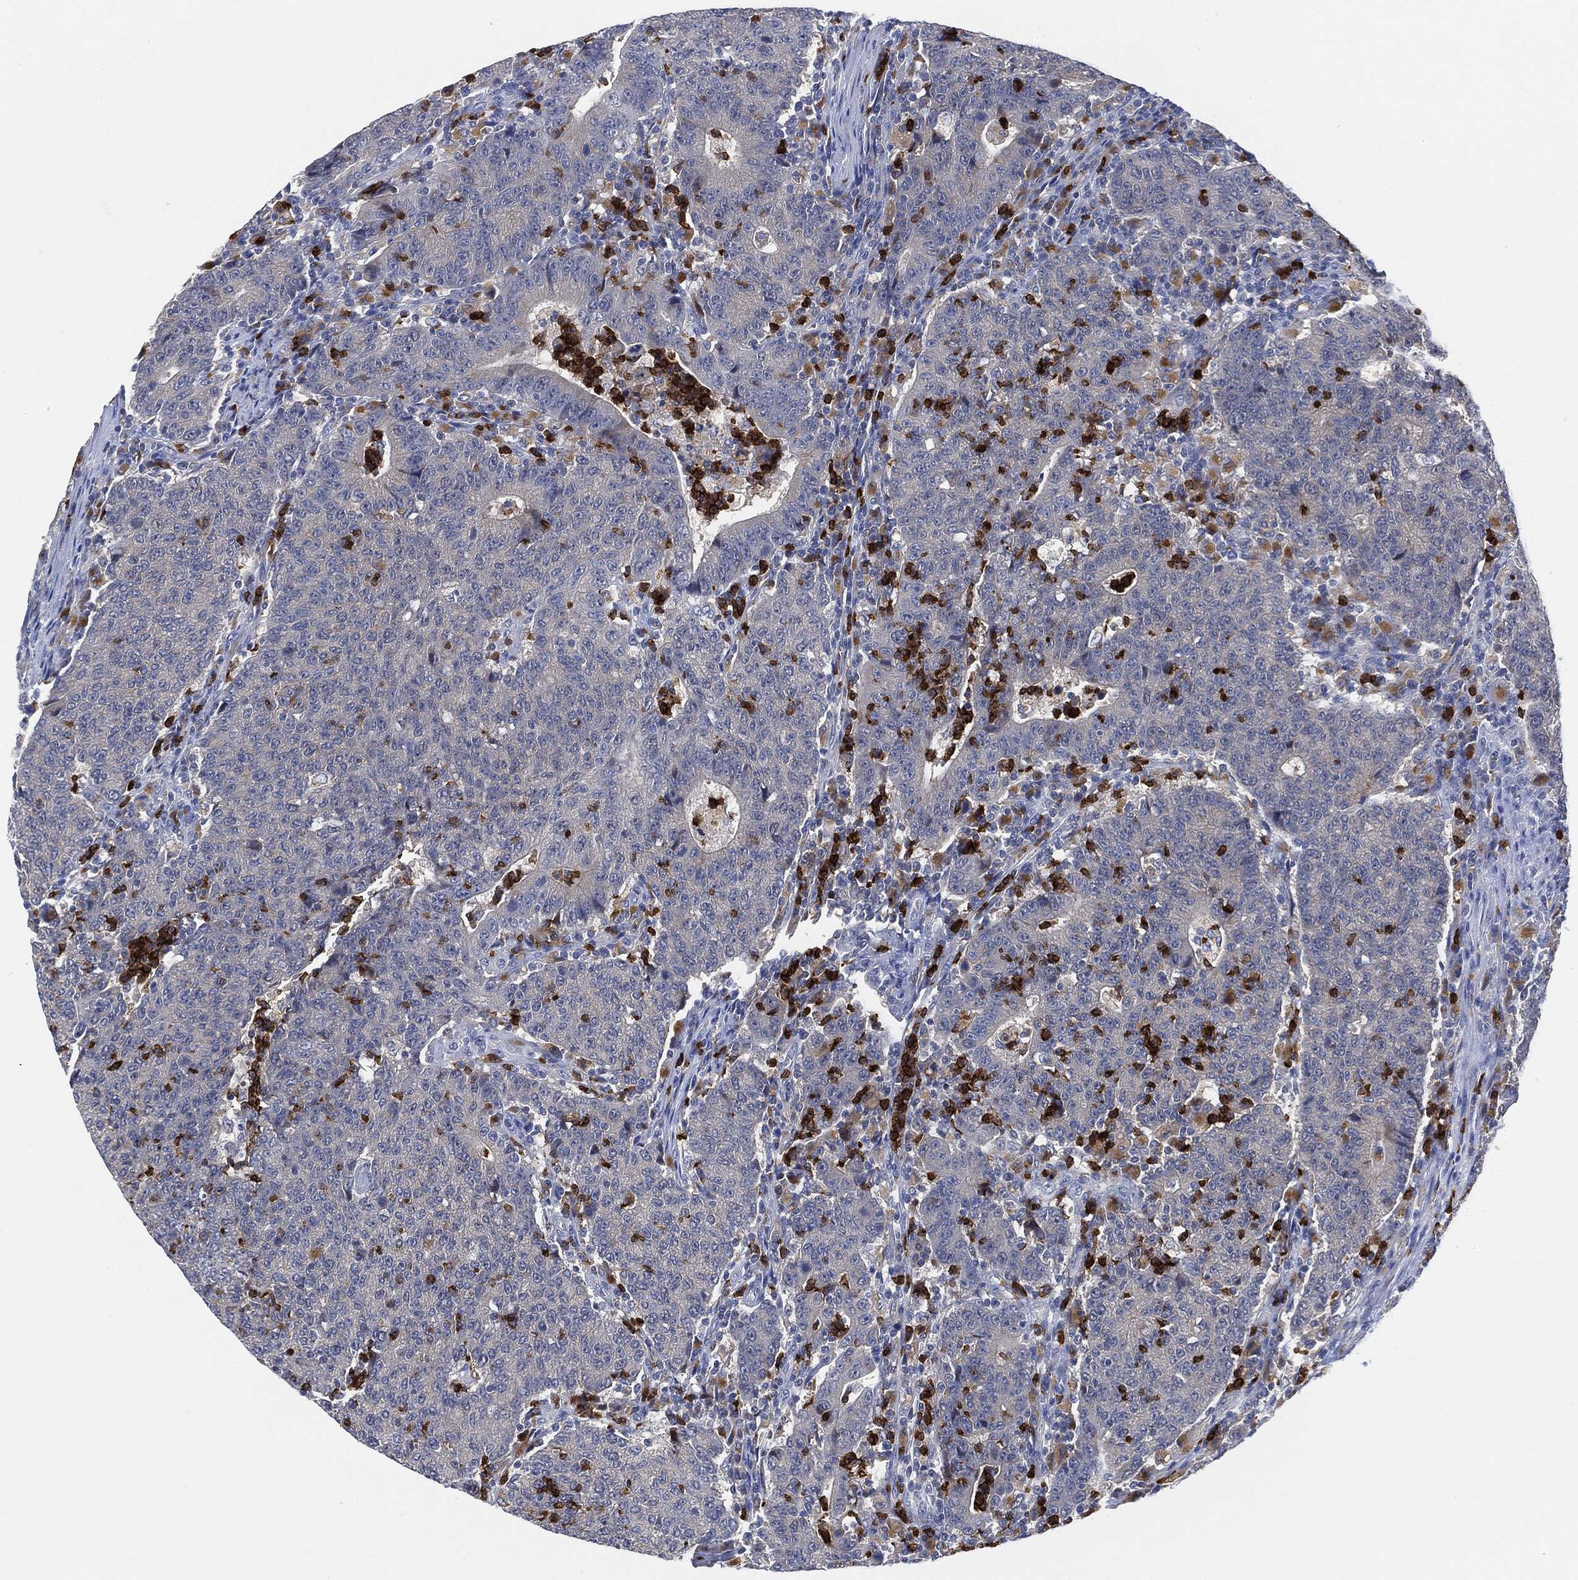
{"staining": {"intensity": "negative", "quantity": "none", "location": "none"}, "tissue": "colorectal cancer", "cell_type": "Tumor cells", "image_type": "cancer", "snomed": [{"axis": "morphology", "description": "Adenocarcinoma, NOS"}, {"axis": "topography", "description": "Colon"}], "caption": "Immunohistochemistry histopathology image of adenocarcinoma (colorectal) stained for a protein (brown), which shows no positivity in tumor cells.", "gene": "VSIG4", "patient": {"sex": "female", "age": 75}}